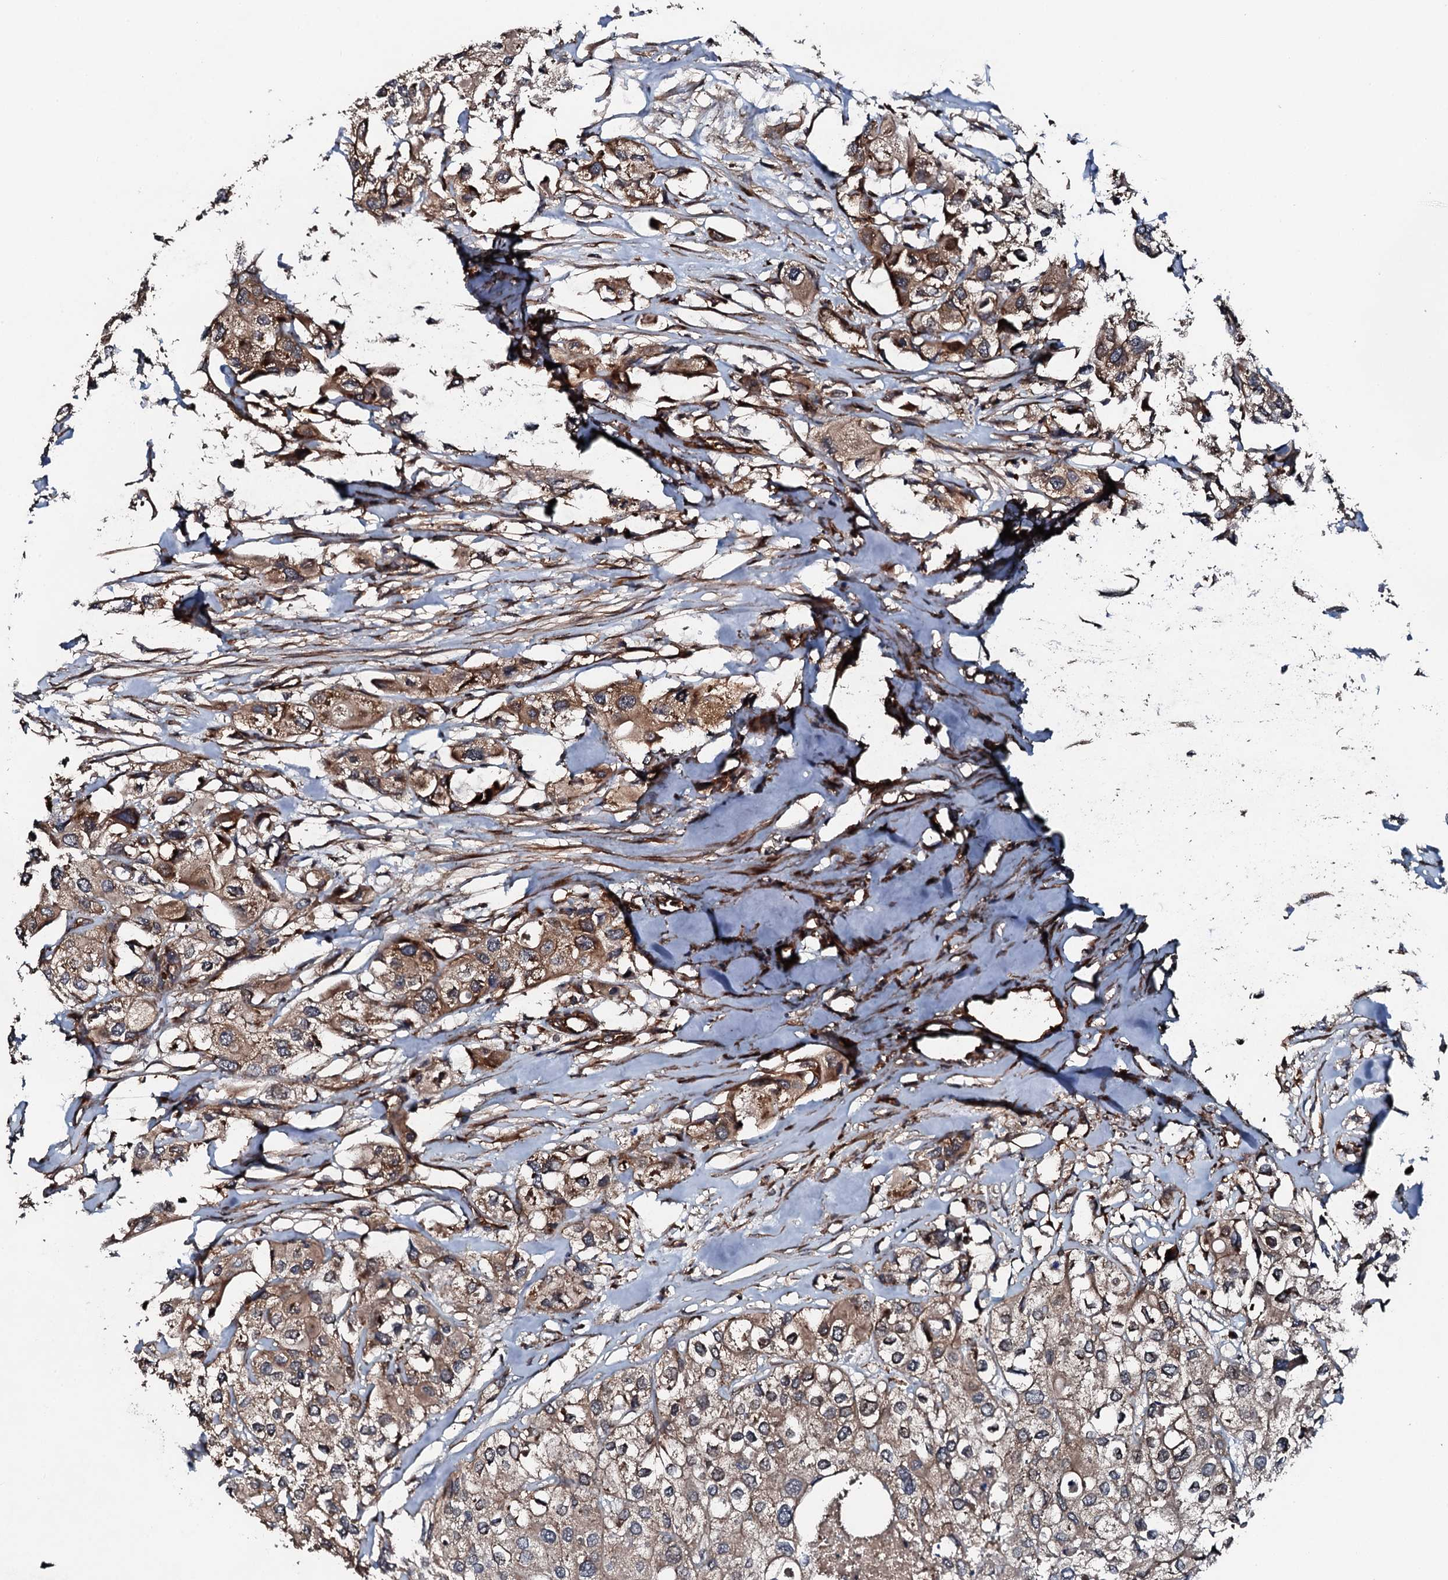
{"staining": {"intensity": "moderate", "quantity": ">75%", "location": "cytoplasmic/membranous"}, "tissue": "urothelial cancer", "cell_type": "Tumor cells", "image_type": "cancer", "snomed": [{"axis": "morphology", "description": "Urothelial carcinoma, High grade"}, {"axis": "topography", "description": "Urinary bladder"}], "caption": "Immunohistochemical staining of urothelial cancer displays medium levels of moderate cytoplasmic/membranous expression in about >75% of tumor cells.", "gene": "FLYWCH1", "patient": {"sex": "male", "age": 64}}